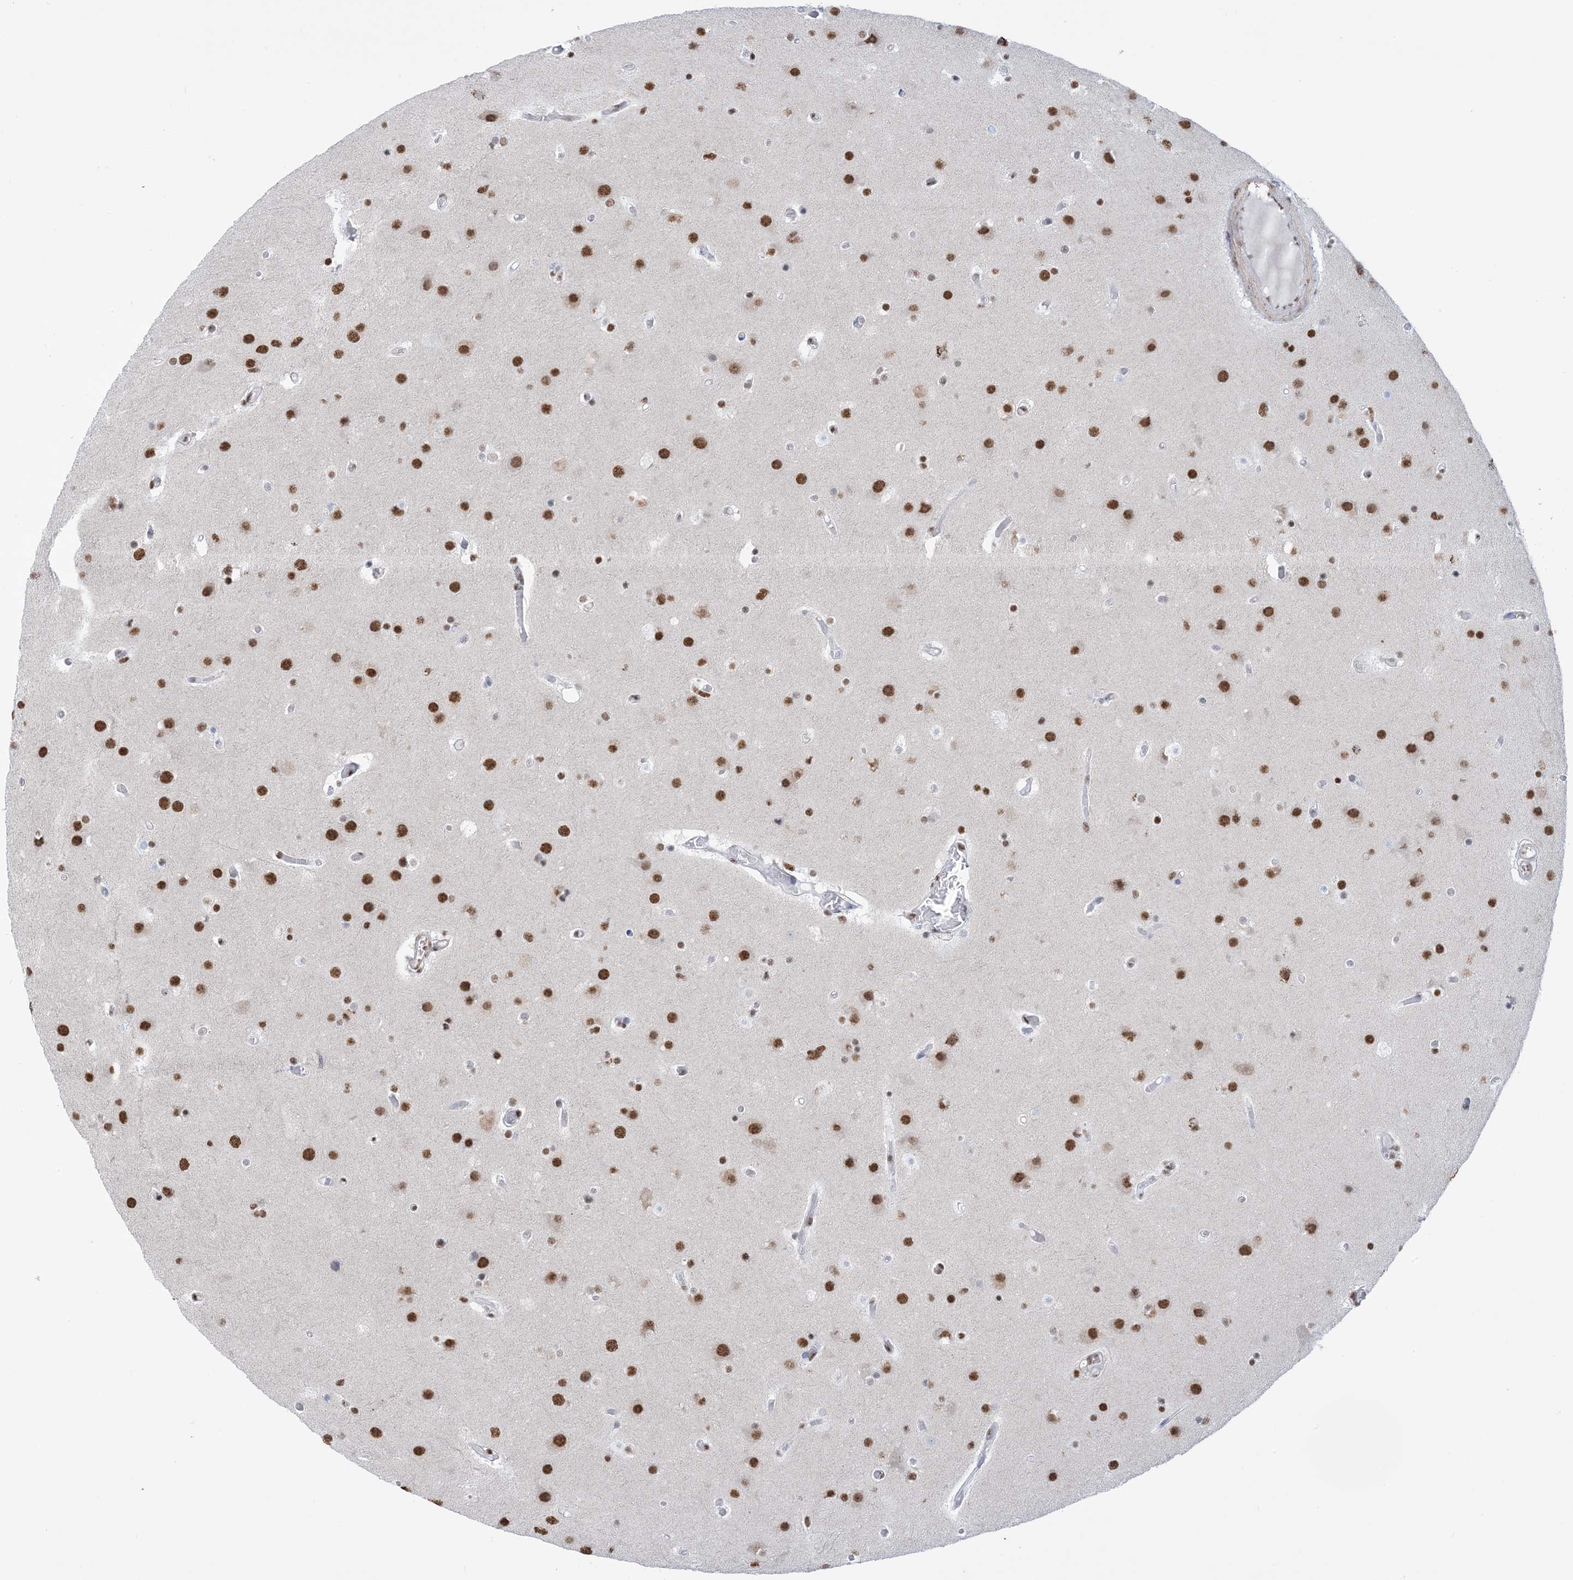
{"staining": {"intensity": "moderate", "quantity": ">75%", "location": "nuclear"}, "tissue": "glioma", "cell_type": "Tumor cells", "image_type": "cancer", "snomed": [{"axis": "morphology", "description": "Glioma, malignant, High grade"}, {"axis": "topography", "description": "Cerebral cortex"}], "caption": "Protein expression by IHC displays moderate nuclear positivity in approximately >75% of tumor cells in glioma.", "gene": "ZNF792", "patient": {"sex": "female", "age": 36}}